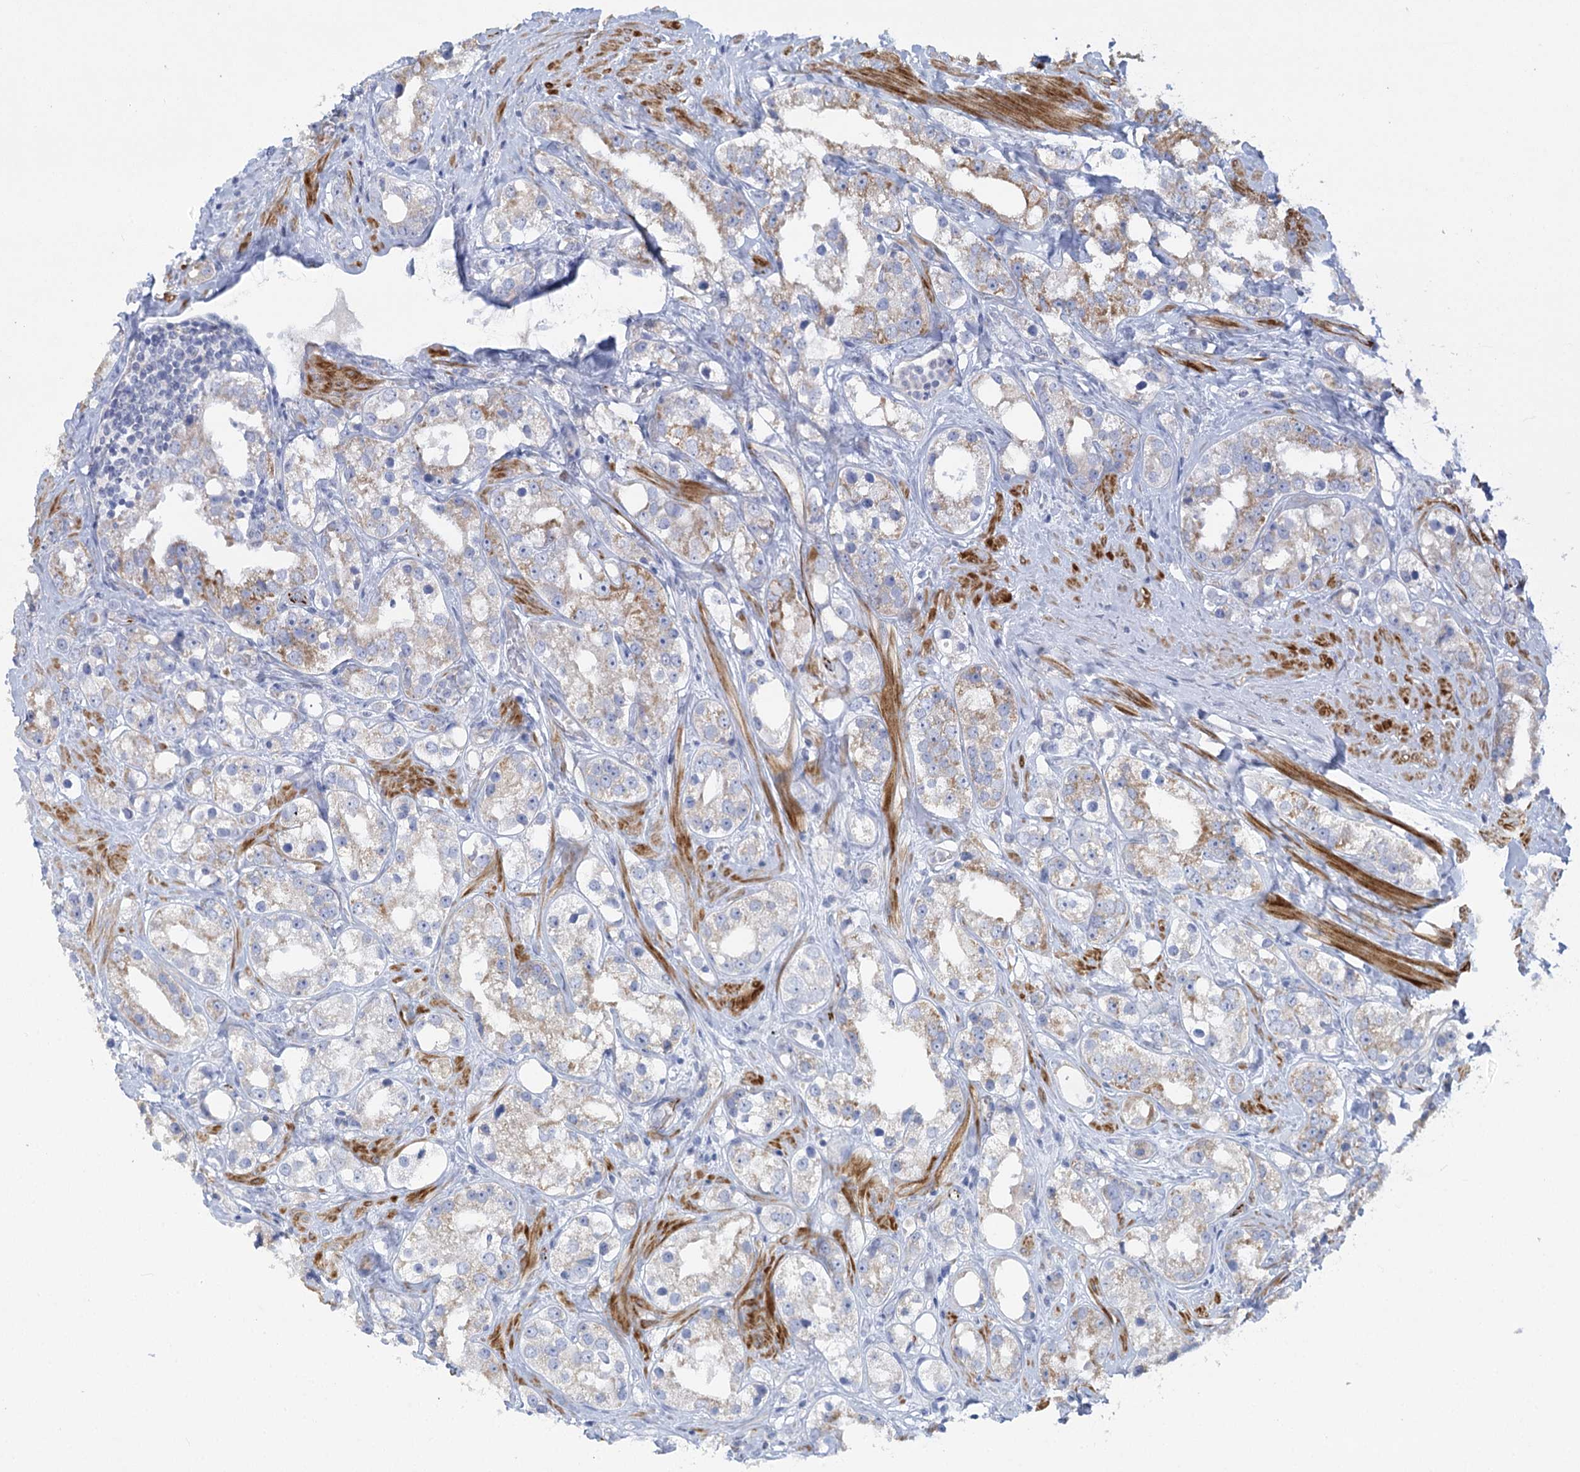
{"staining": {"intensity": "moderate", "quantity": "<25%", "location": "cytoplasmic/membranous"}, "tissue": "prostate cancer", "cell_type": "Tumor cells", "image_type": "cancer", "snomed": [{"axis": "morphology", "description": "Adenocarcinoma, NOS"}, {"axis": "topography", "description": "Prostate"}], "caption": "Immunohistochemical staining of human adenocarcinoma (prostate) reveals low levels of moderate cytoplasmic/membranous protein positivity in approximately <25% of tumor cells. Using DAB (brown) and hematoxylin (blue) stains, captured at high magnification using brightfield microscopy.", "gene": "DHTKD1", "patient": {"sex": "male", "age": 79}}